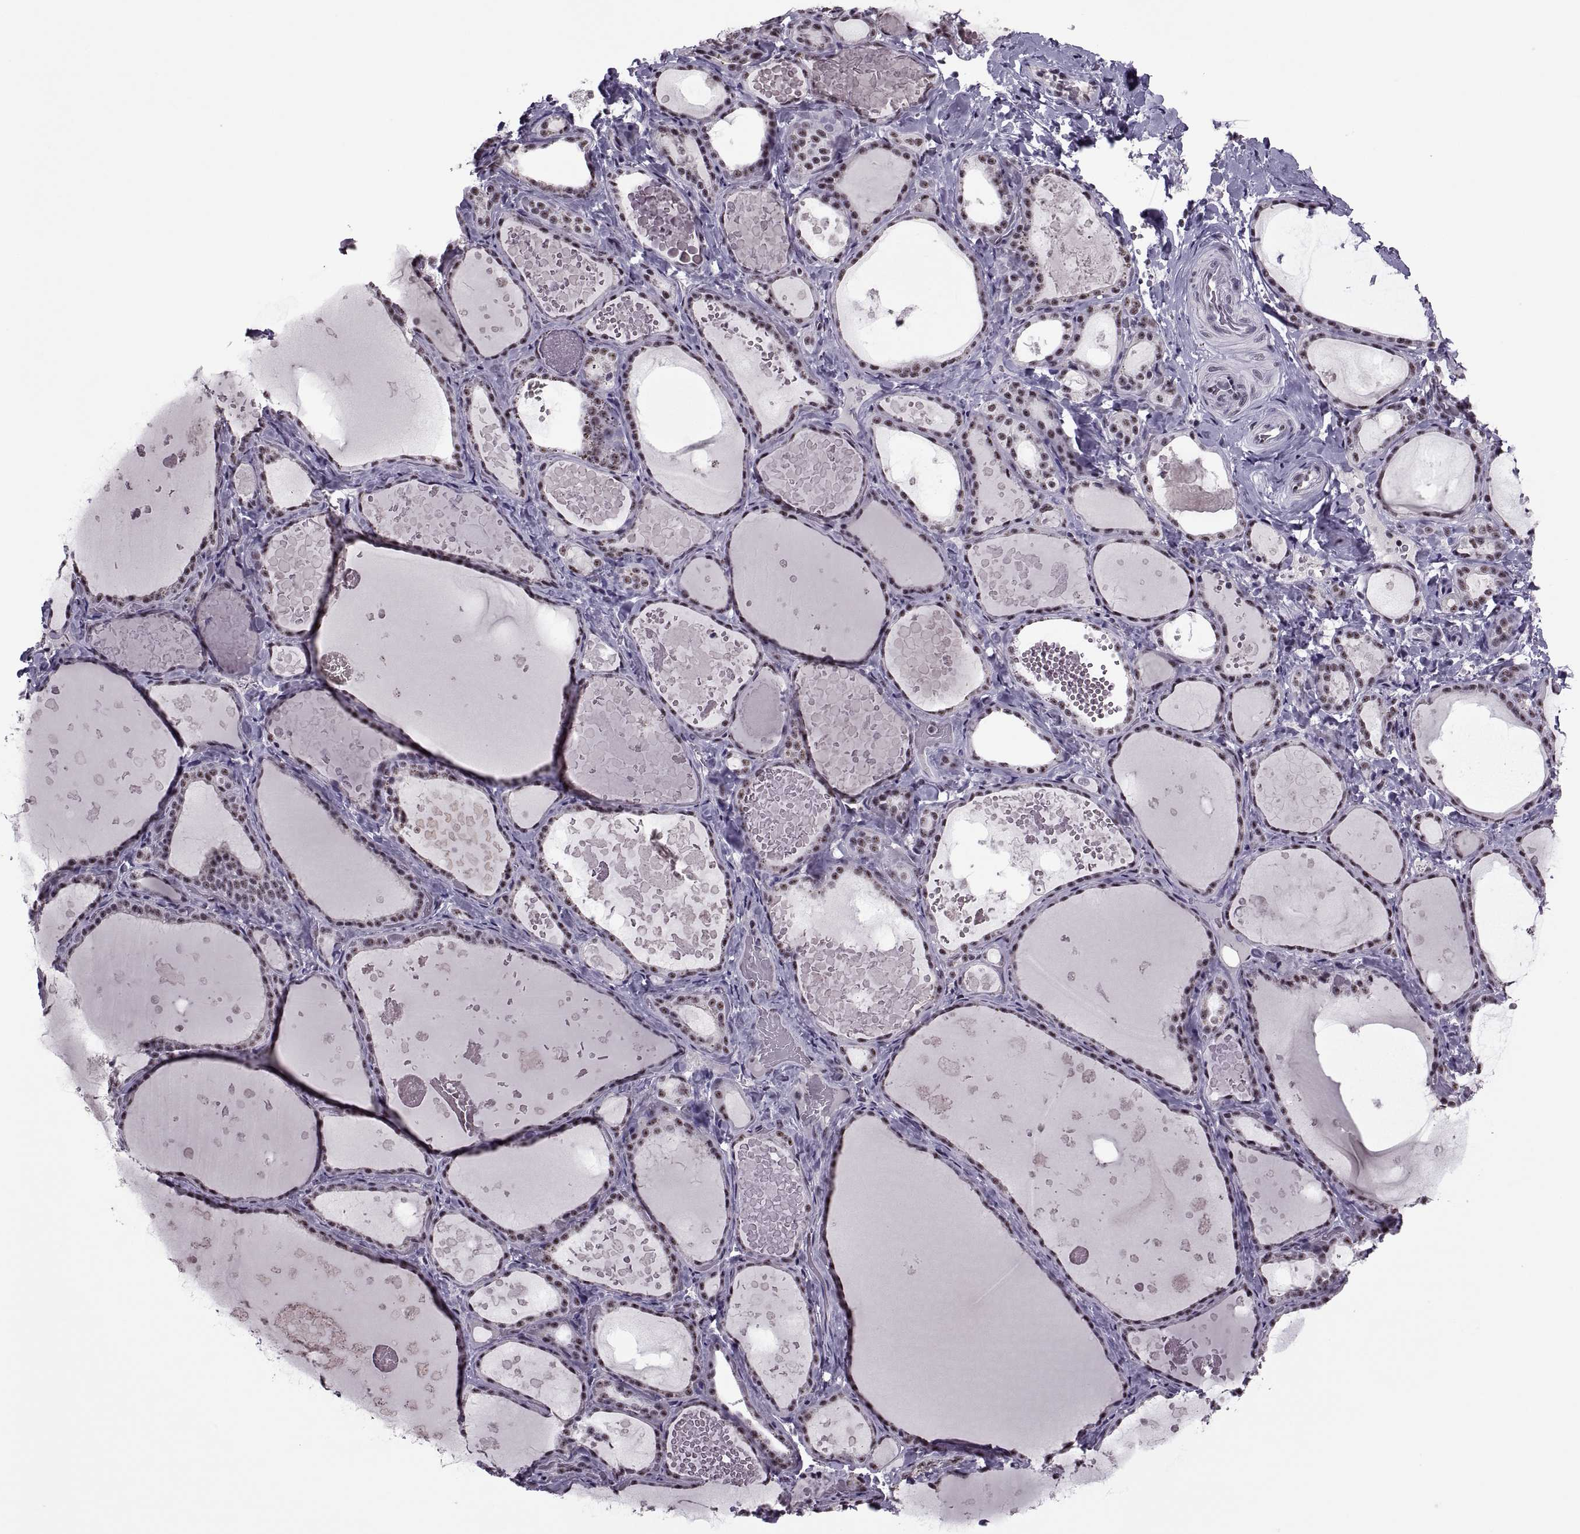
{"staining": {"intensity": "weak", "quantity": ">75%", "location": "nuclear"}, "tissue": "thyroid gland", "cell_type": "Glandular cells", "image_type": "normal", "snomed": [{"axis": "morphology", "description": "Normal tissue, NOS"}, {"axis": "topography", "description": "Thyroid gland"}], "caption": "Immunohistochemical staining of normal human thyroid gland exhibits low levels of weak nuclear expression in about >75% of glandular cells. (DAB (3,3'-diaminobenzidine) = brown stain, brightfield microscopy at high magnification).", "gene": "MAGEA4", "patient": {"sex": "female", "age": 56}}